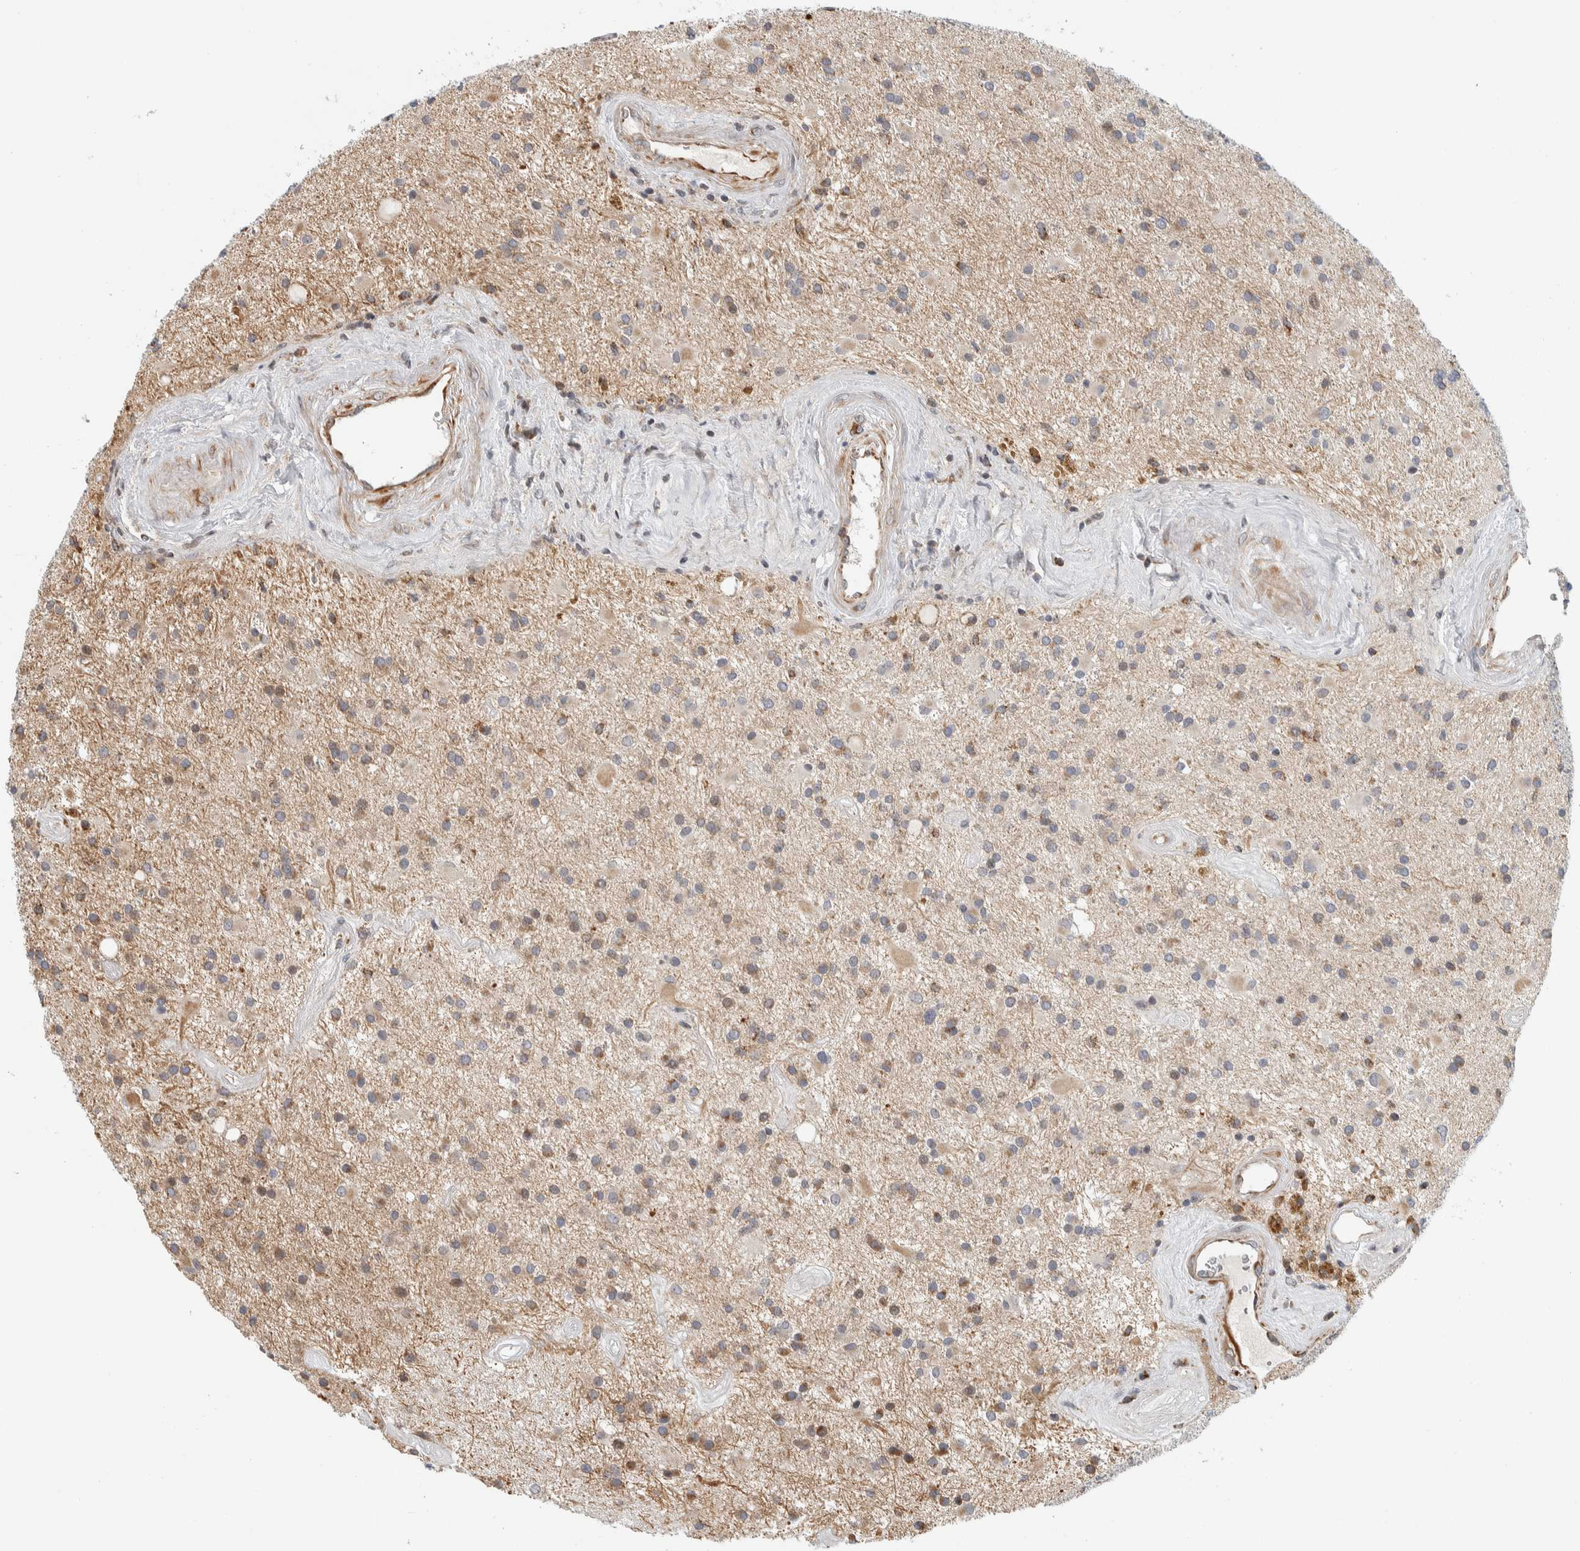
{"staining": {"intensity": "weak", "quantity": "25%-75%", "location": "cytoplasmic/membranous"}, "tissue": "glioma", "cell_type": "Tumor cells", "image_type": "cancer", "snomed": [{"axis": "morphology", "description": "Glioma, malignant, Low grade"}, {"axis": "topography", "description": "Brain"}], "caption": "Glioma stained for a protein reveals weak cytoplasmic/membranous positivity in tumor cells.", "gene": "AFP", "patient": {"sex": "male", "age": 58}}